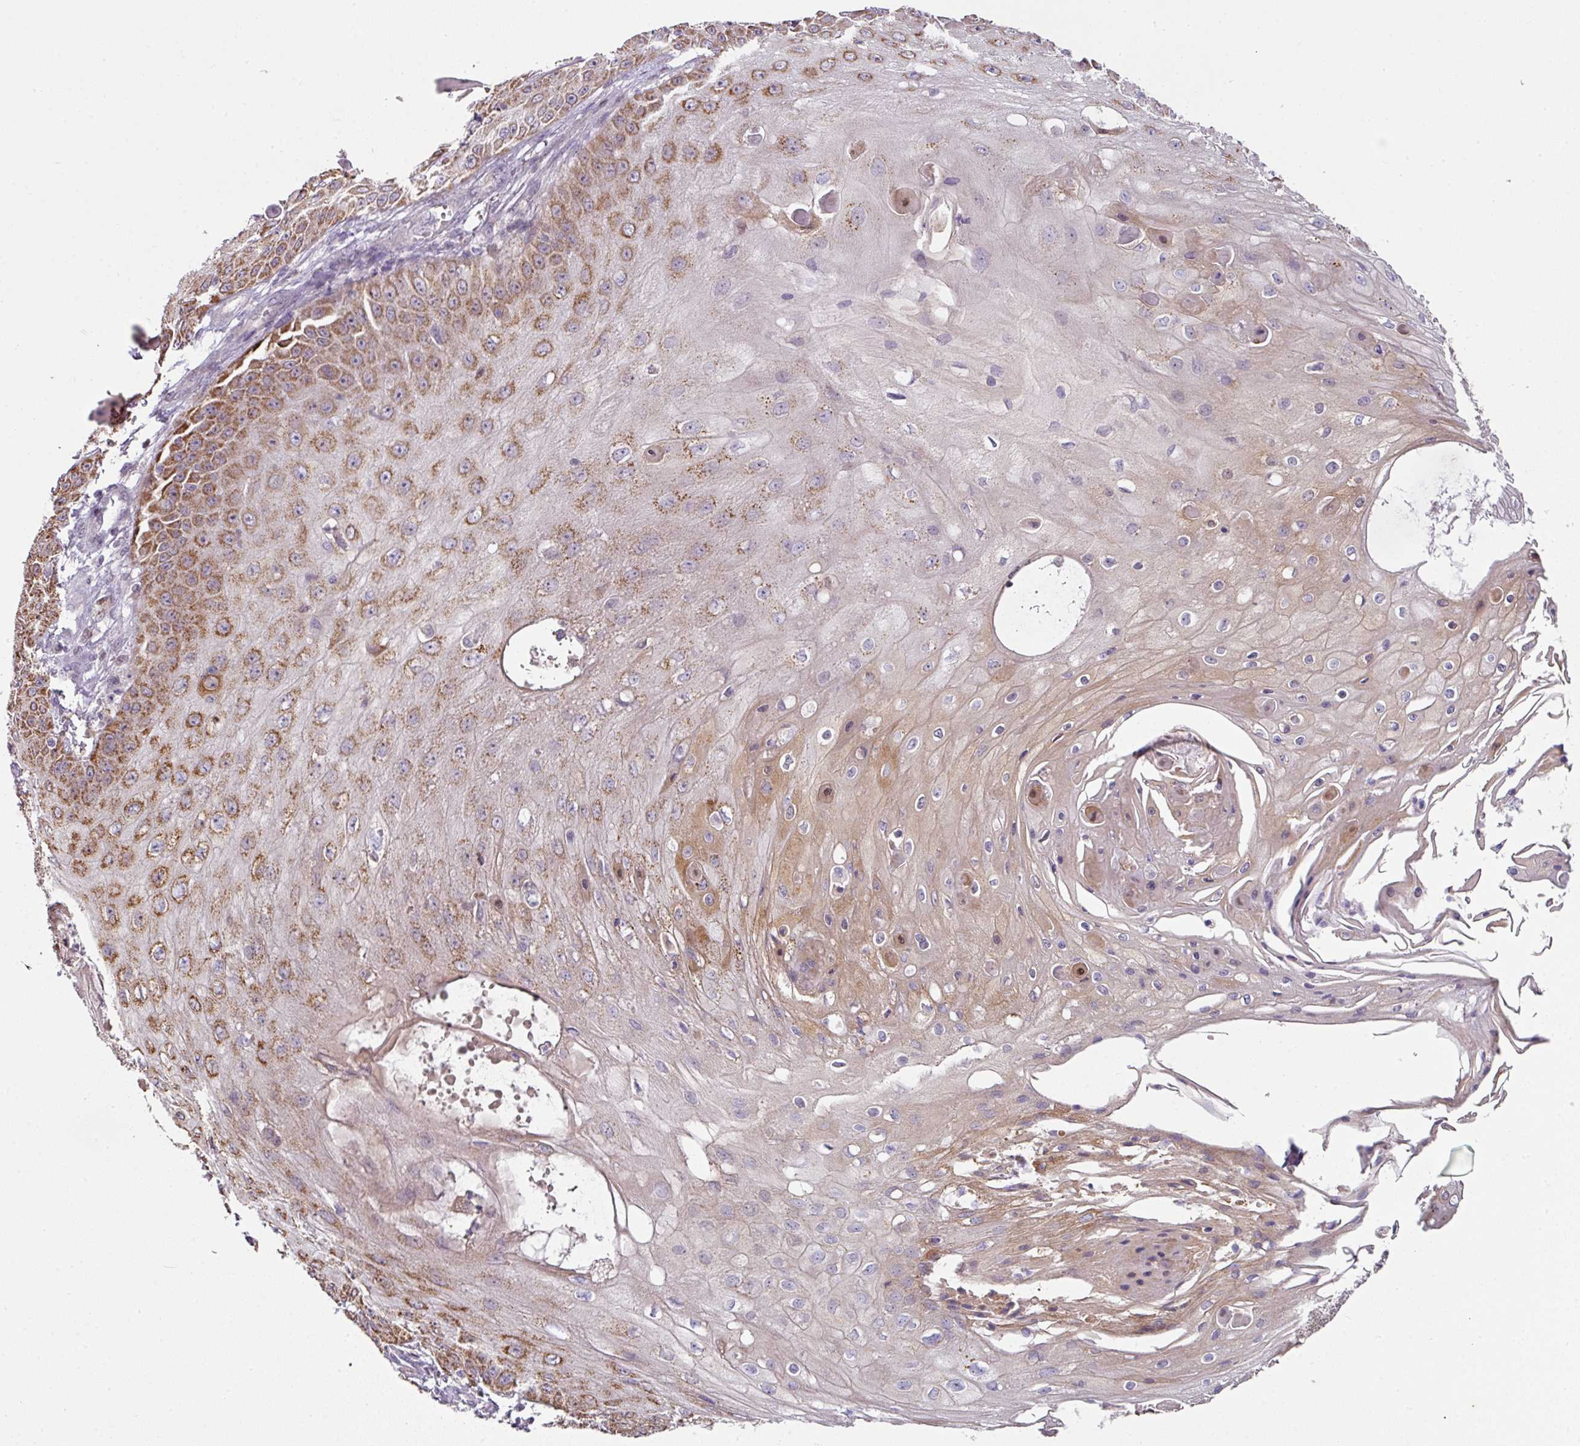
{"staining": {"intensity": "moderate", "quantity": "25%-75%", "location": "cytoplasmic/membranous"}, "tissue": "skin cancer", "cell_type": "Tumor cells", "image_type": "cancer", "snomed": [{"axis": "morphology", "description": "Squamous cell carcinoma, NOS"}, {"axis": "topography", "description": "Skin"}], "caption": "Squamous cell carcinoma (skin) tissue exhibits moderate cytoplasmic/membranous positivity in about 25%-75% of tumor cells", "gene": "ANKRD18A", "patient": {"sex": "male", "age": 70}}